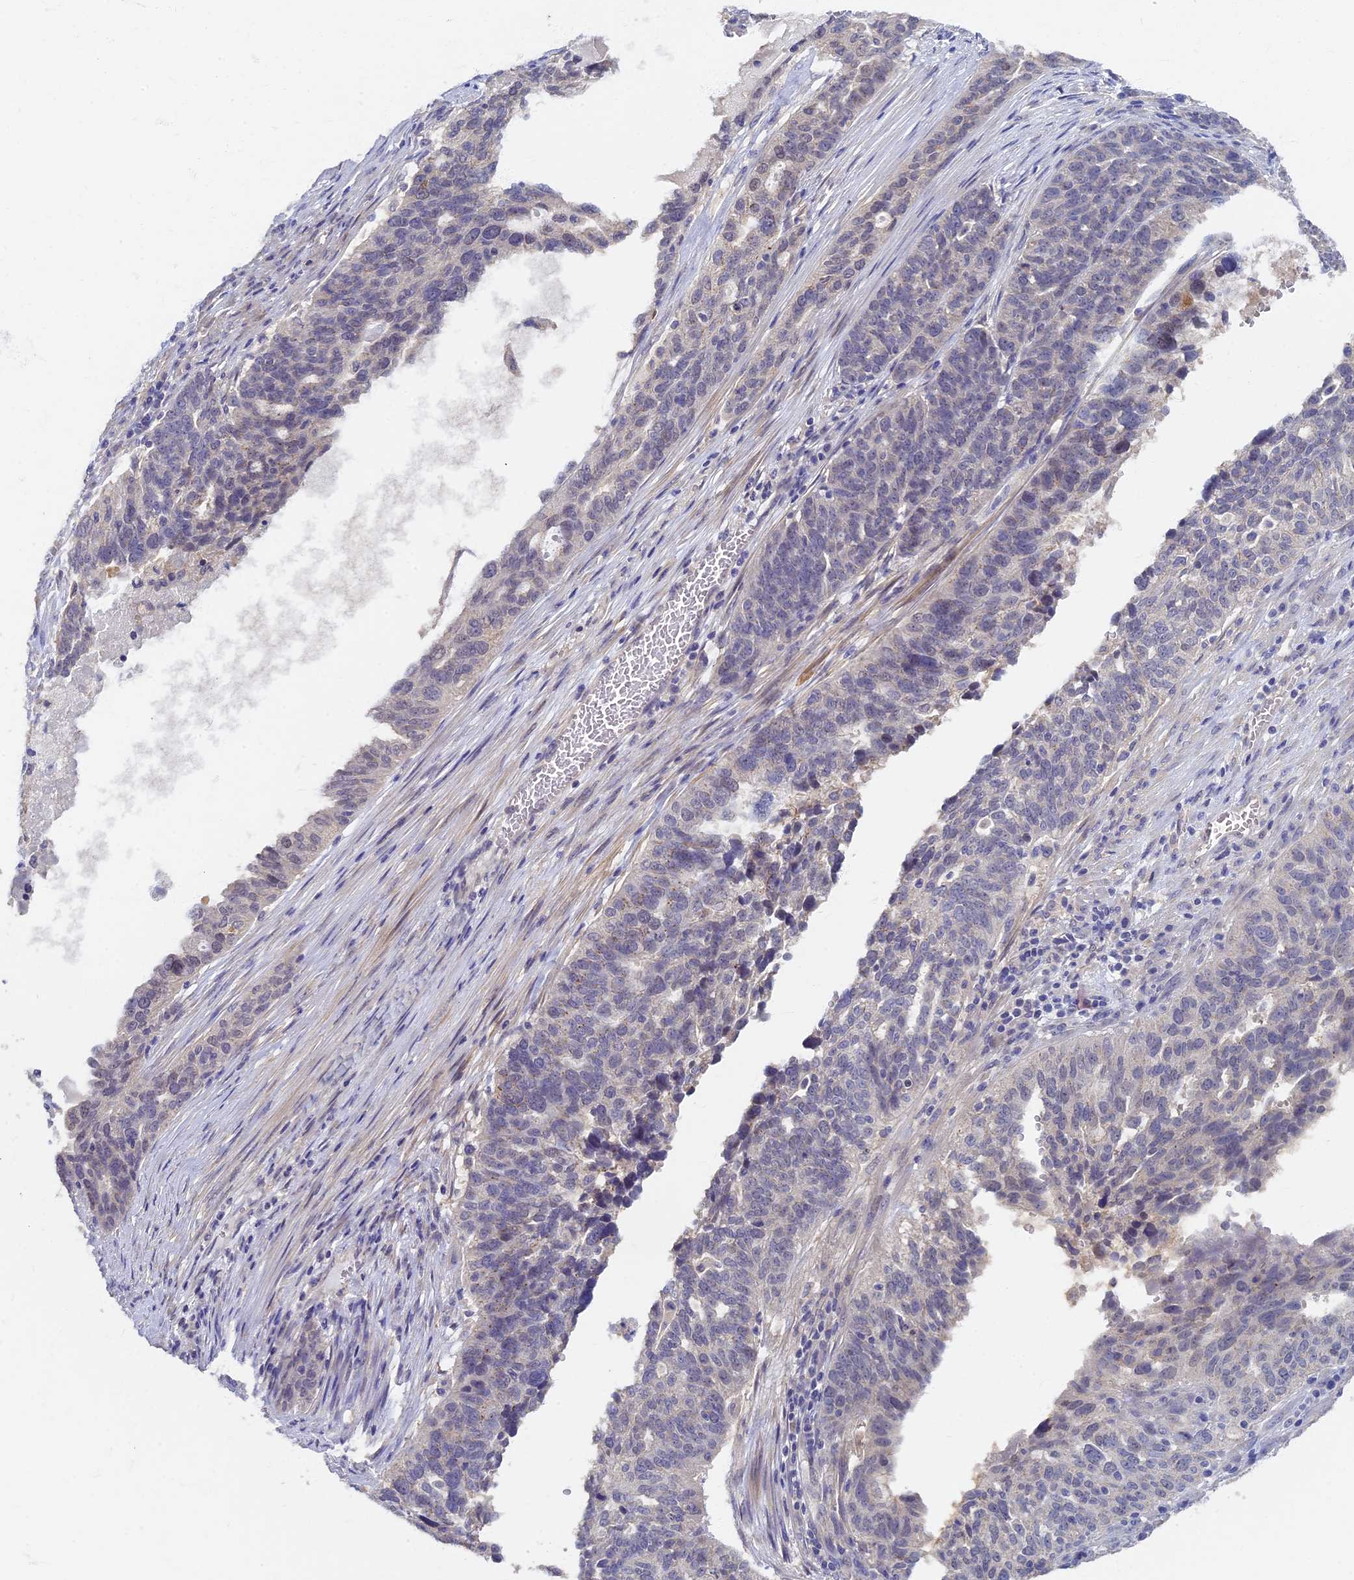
{"staining": {"intensity": "negative", "quantity": "none", "location": "none"}, "tissue": "ovarian cancer", "cell_type": "Tumor cells", "image_type": "cancer", "snomed": [{"axis": "morphology", "description": "Cystadenocarcinoma, serous, NOS"}, {"axis": "topography", "description": "Ovary"}], "caption": "IHC image of human serous cystadenocarcinoma (ovarian) stained for a protein (brown), which shows no positivity in tumor cells.", "gene": "RSPH3", "patient": {"sex": "female", "age": 59}}